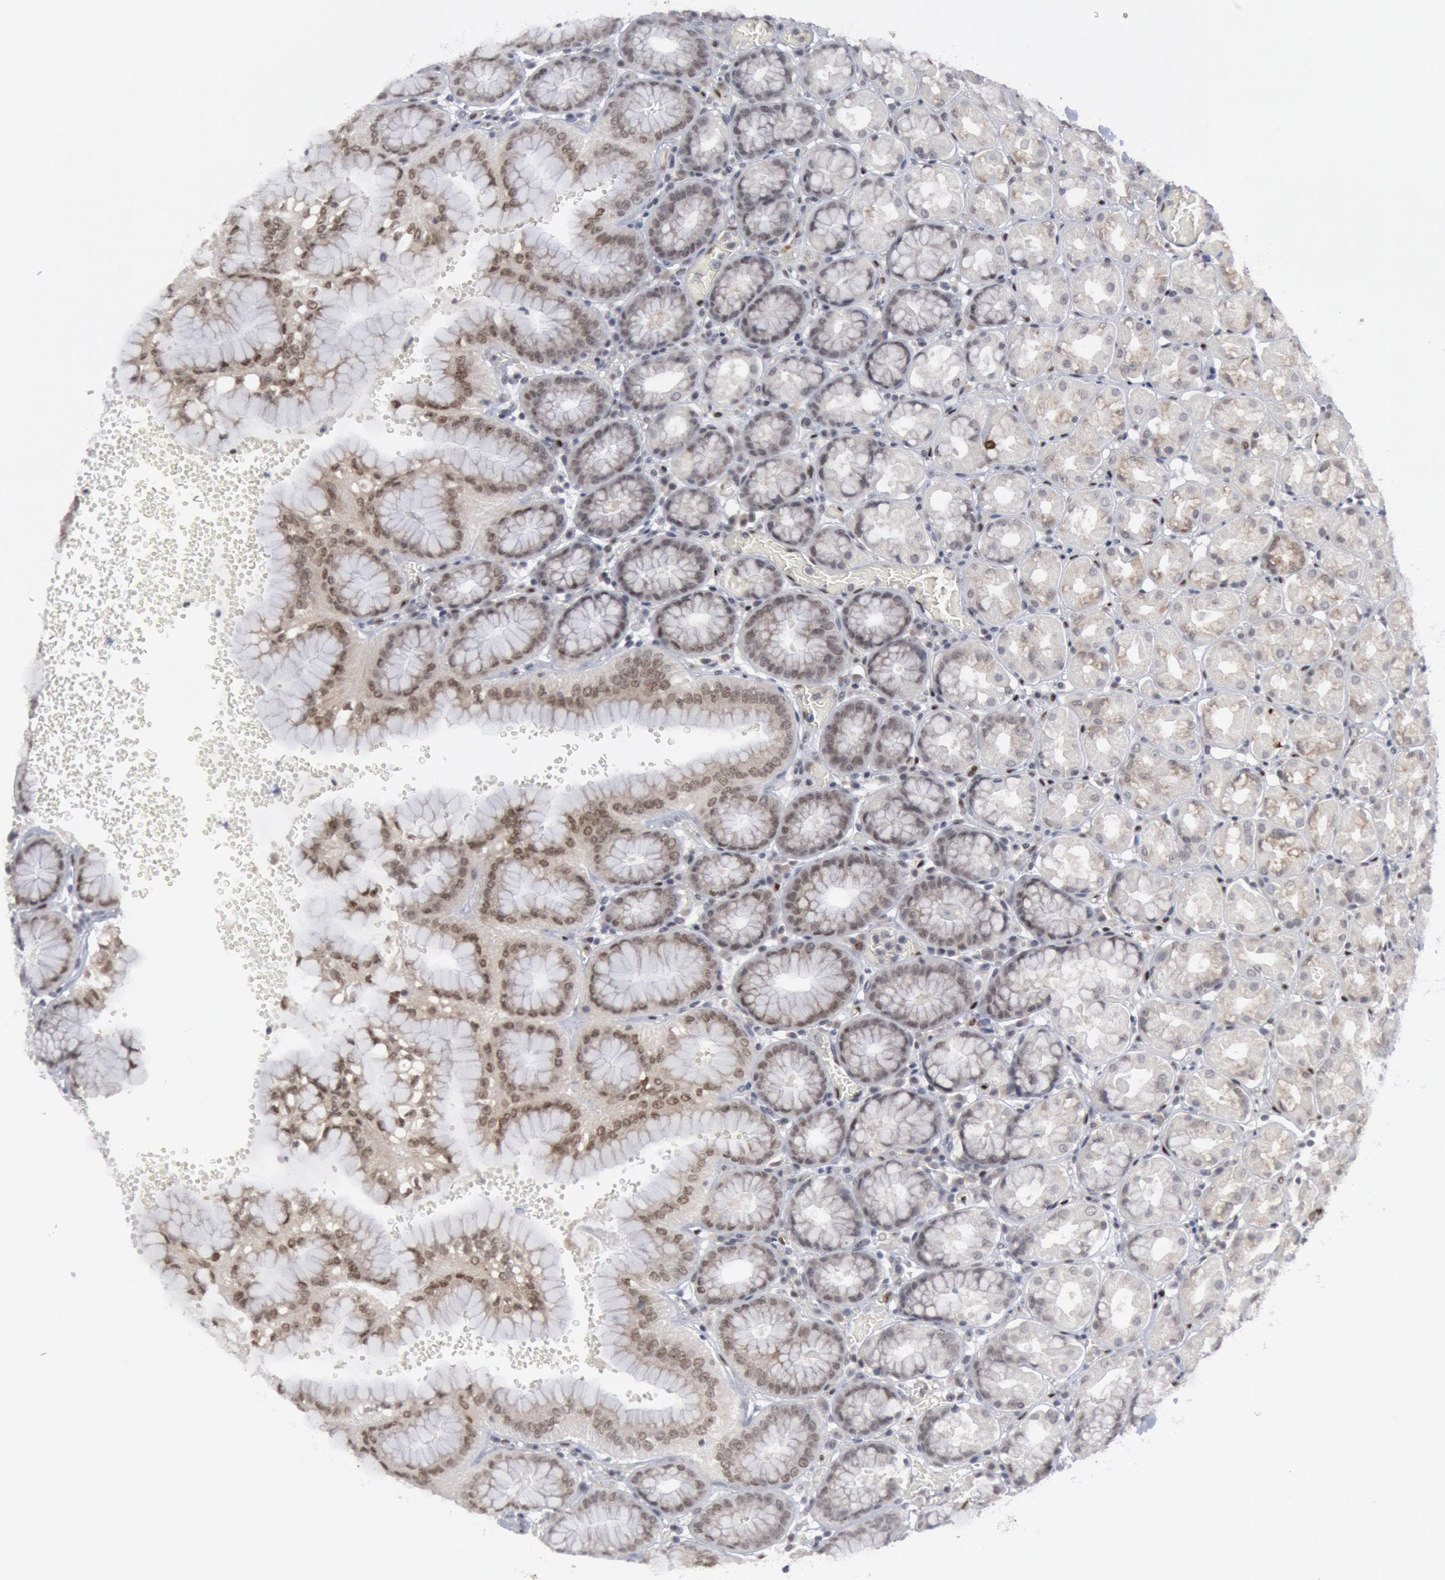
{"staining": {"intensity": "weak", "quantity": "<25%", "location": "nuclear"}, "tissue": "stomach", "cell_type": "Glandular cells", "image_type": "normal", "snomed": [{"axis": "morphology", "description": "Normal tissue, NOS"}, {"axis": "topography", "description": "Stomach, upper"}, {"axis": "topography", "description": "Stomach"}], "caption": "Glandular cells show no significant protein staining in unremarkable stomach. (DAB immunohistochemistry (IHC) with hematoxylin counter stain).", "gene": "FOXO1", "patient": {"sex": "male", "age": 76}}